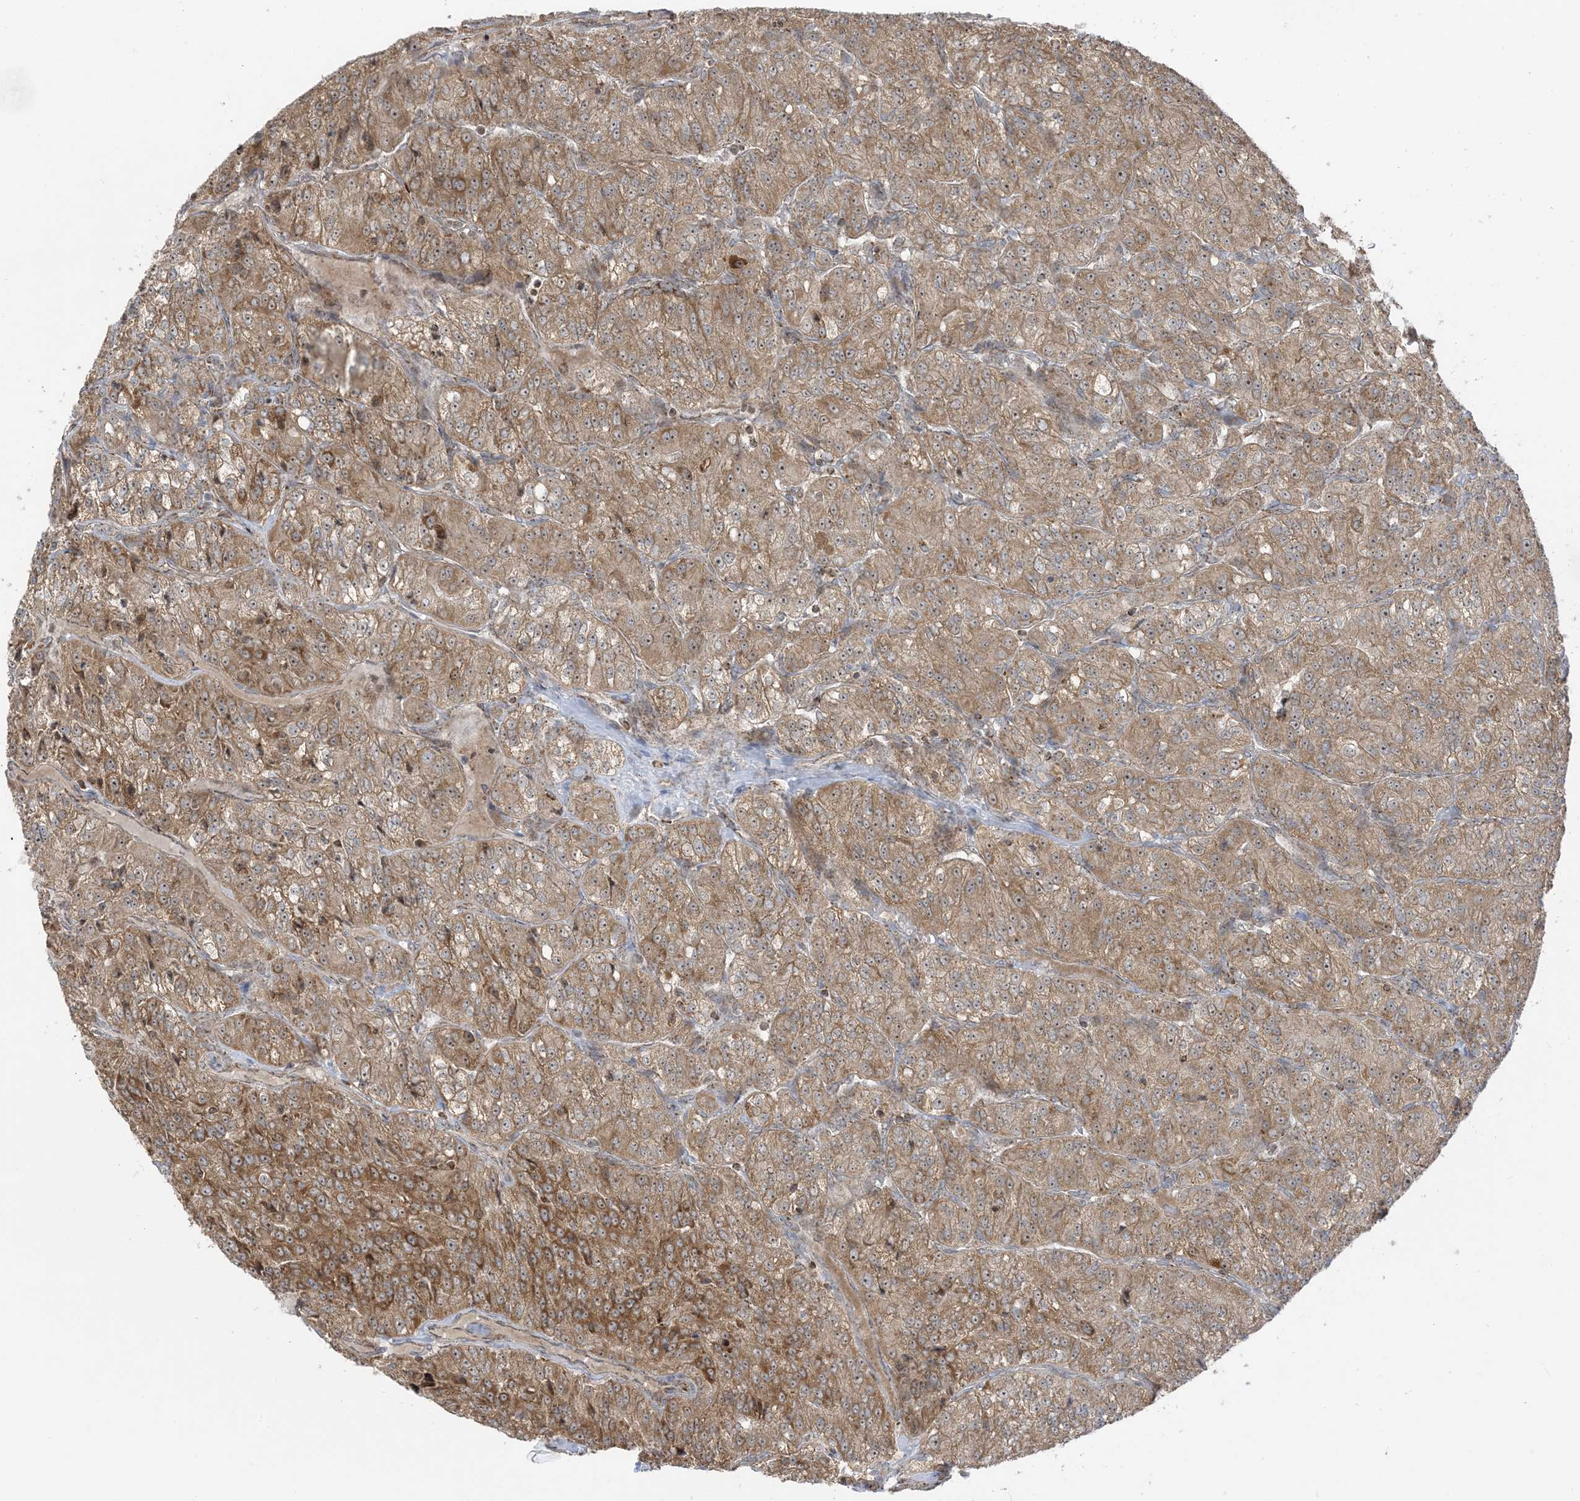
{"staining": {"intensity": "moderate", "quantity": ">75%", "location": "cytoplasmic/membranous,nuclear"}, "tissue": "renal cancer", "cell_type": "Tumor cells", "image_type": "cancer", "snomed": [{"axis": "morphology", "description": "Adenocarcinoma, NOS"}, {"axis": "topography", "description": "Kidney"}], "caption": "Immunohistochemical staining of adenocarcinoma (renal) demonstrates medium levels of moderate cytoplasmic/membranous and nuclear protein staining in approximately >75% of tumor cells.", "gene": "MAPKBP1", "patient": {"sex": "female", "age": 63}}